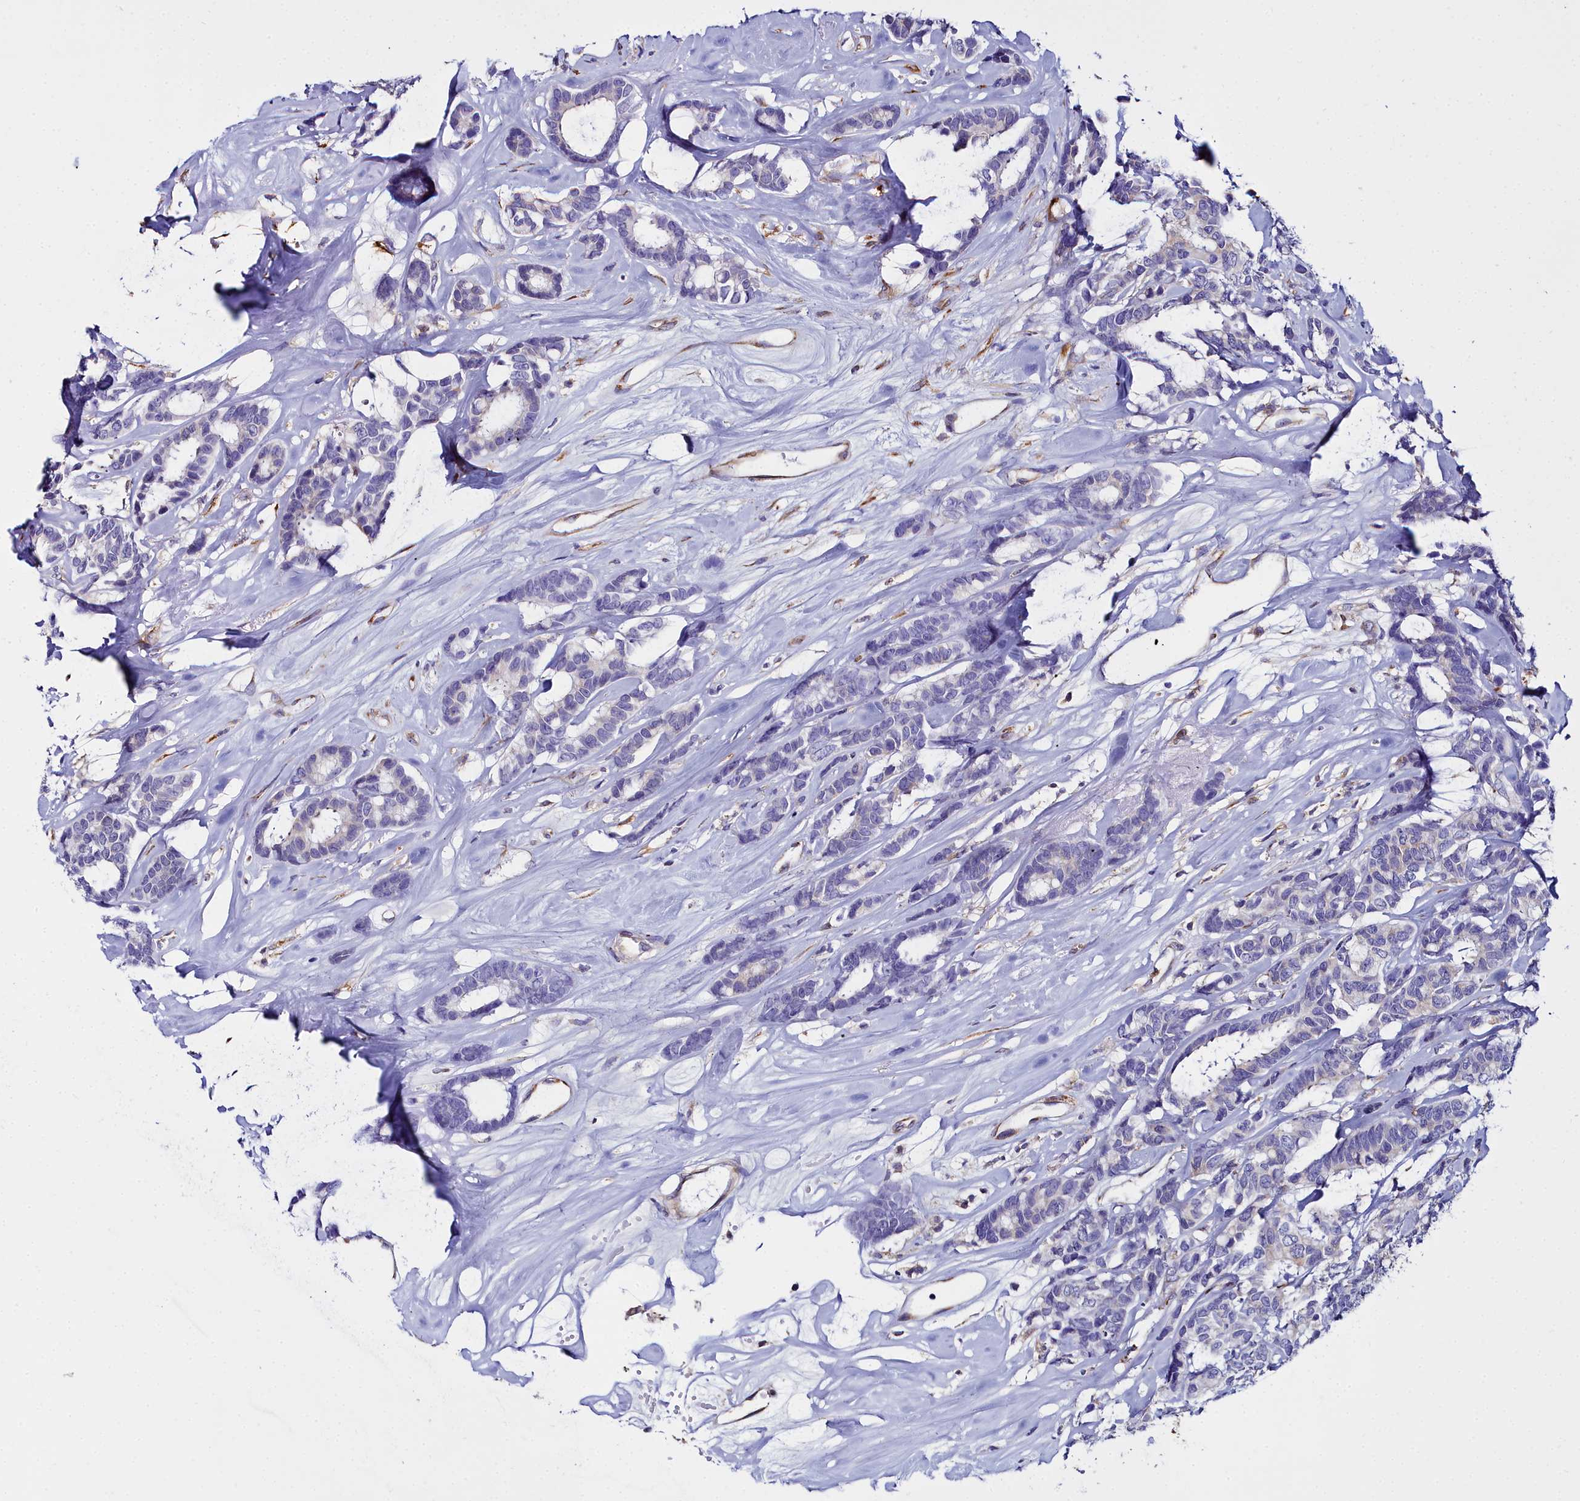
{"staining": {"intensity": "negative", "quantity": "none", "location": "none"}, "tissue": "breast cancer", "cell_type": "Tumor cells", "image_type": "cancer", "snomed": [{"axis": "morphology", "description": "Duct carcinoma"}, {"axis": "topography", "description": "Breast"}], "caption": "IHC histopathology image of neoplastic tissue: breast cancer stained with DAB (3,3'-diaminobenzidine) exhibits no significant protein expression in tumor cells.", "gene": "TXNDC5", "patient": {"sex": "female", "age": 87}}